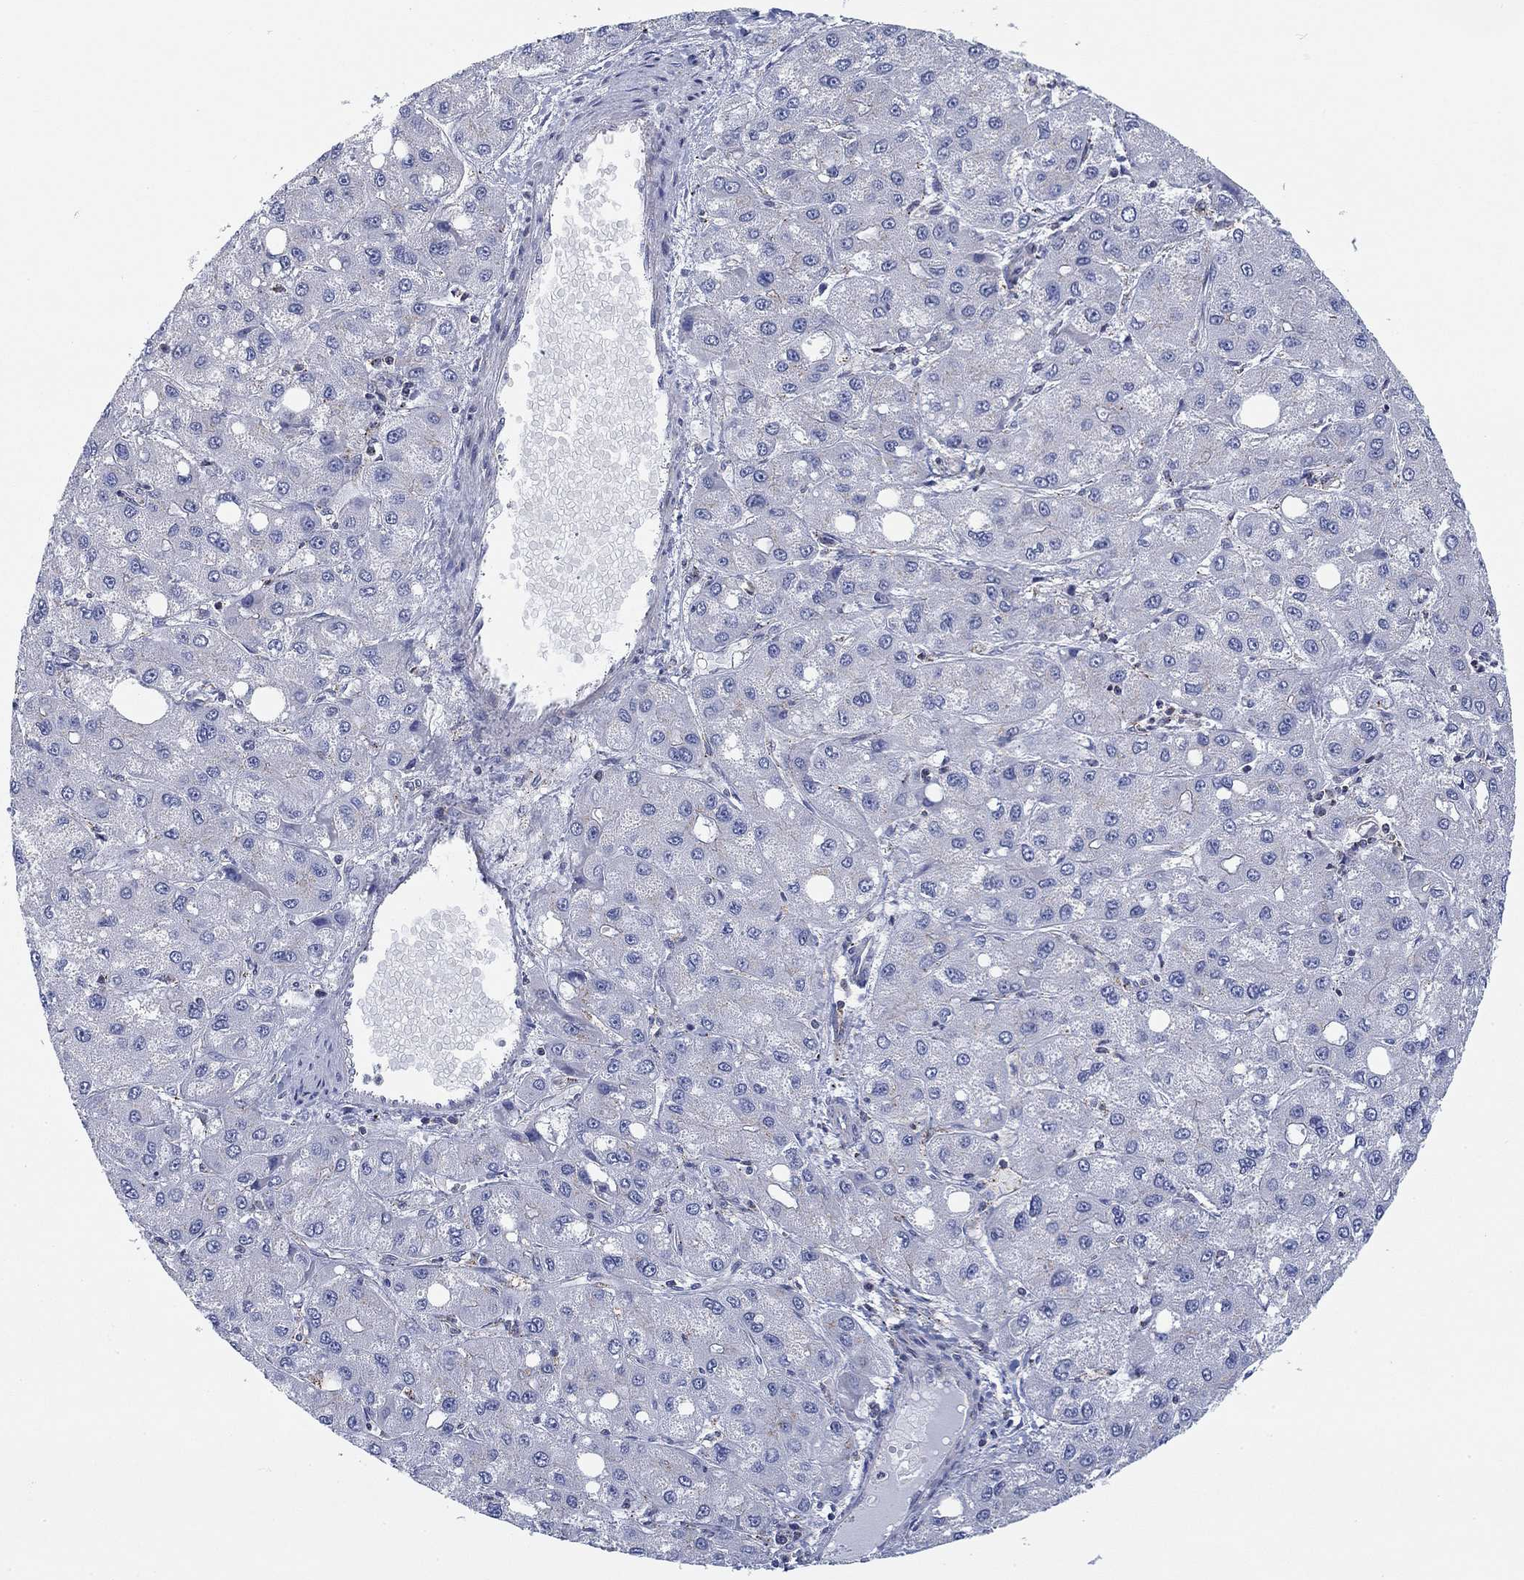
{"staining": {"intensity": "negative", "quantity": "none", "location": "none"}, "tissue": "liver cancer", "cell_type": "Tumor cells", "image_type": "cancer", "snomed": [{"axis": "morphology", "description": "Carcinoma, Hepatocellular, NOS"}, {"axis": "topography", "description": "Liver"}], "caption": "High power microscopy histopathology image of an IHC micrograph of liver cancer, revealing no significant expression in tumor cells.", "gene": "NACAD", "patient": {"sex": "male", "age": 73}}